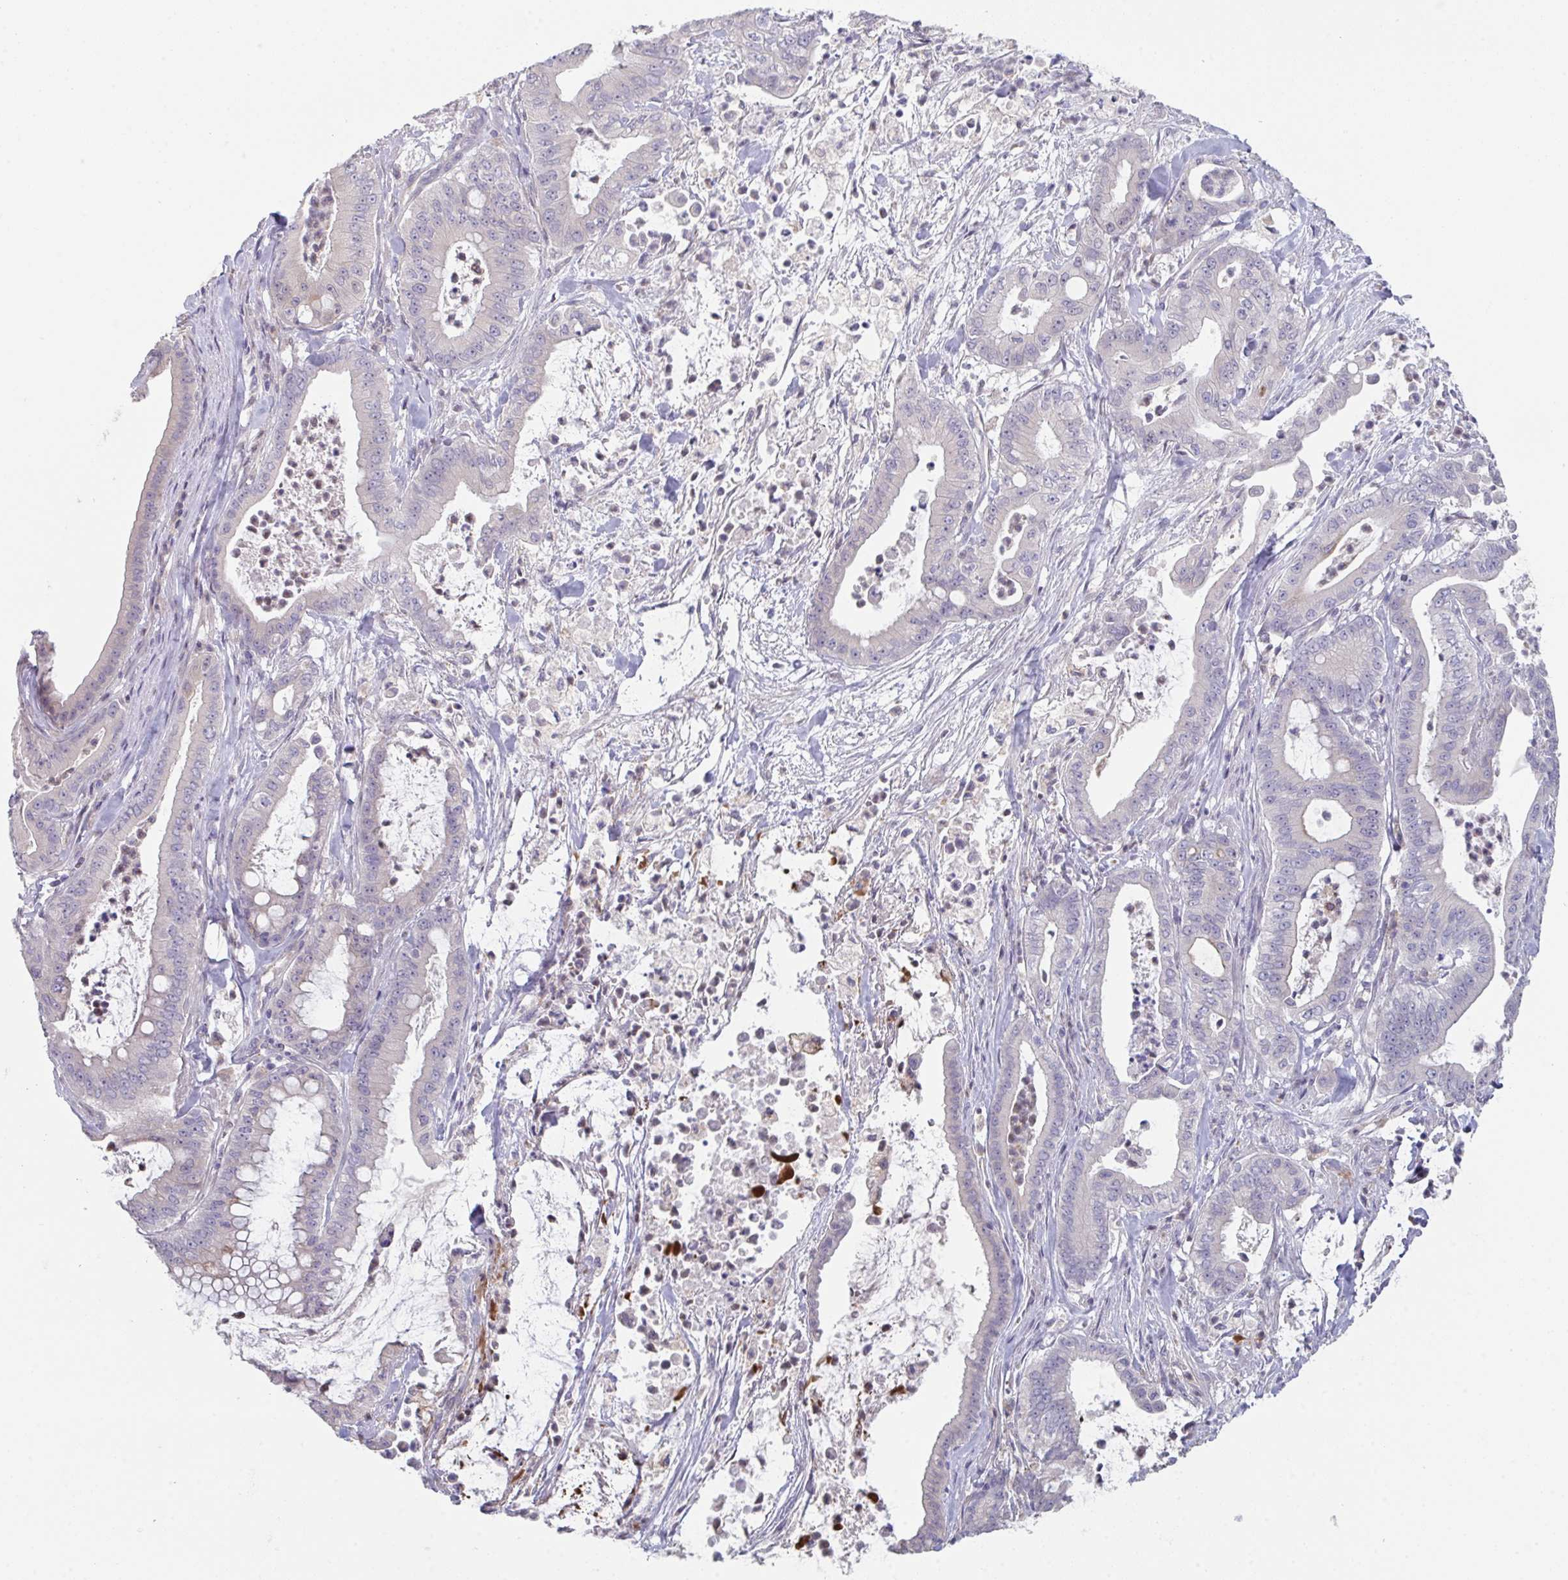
{"staining": {"intensity": "negative", "quantity": "none", "location": "none"}, "tissue": "pancreatic cancer", "cell_type": "Tumor cells", "image_type": "cancer", "snomed": [{"axis": "morphology", "description": "Adenocarcinoma, NOS"}, {"axis": "topography", "description": "Pancreas"}], "caption": "Tumor cells are negative for protein expression in human adenocarcinoma (pancreatic). Brightfield microscopy of immunohistochemistry (IHC) stained with DAB (3,3'-diaminobenzidine) (brown) and hematoxylin (blue), captured at high magnification.", "gene": "PTPRD", "patient": {"sex": "male", "age": 71}}